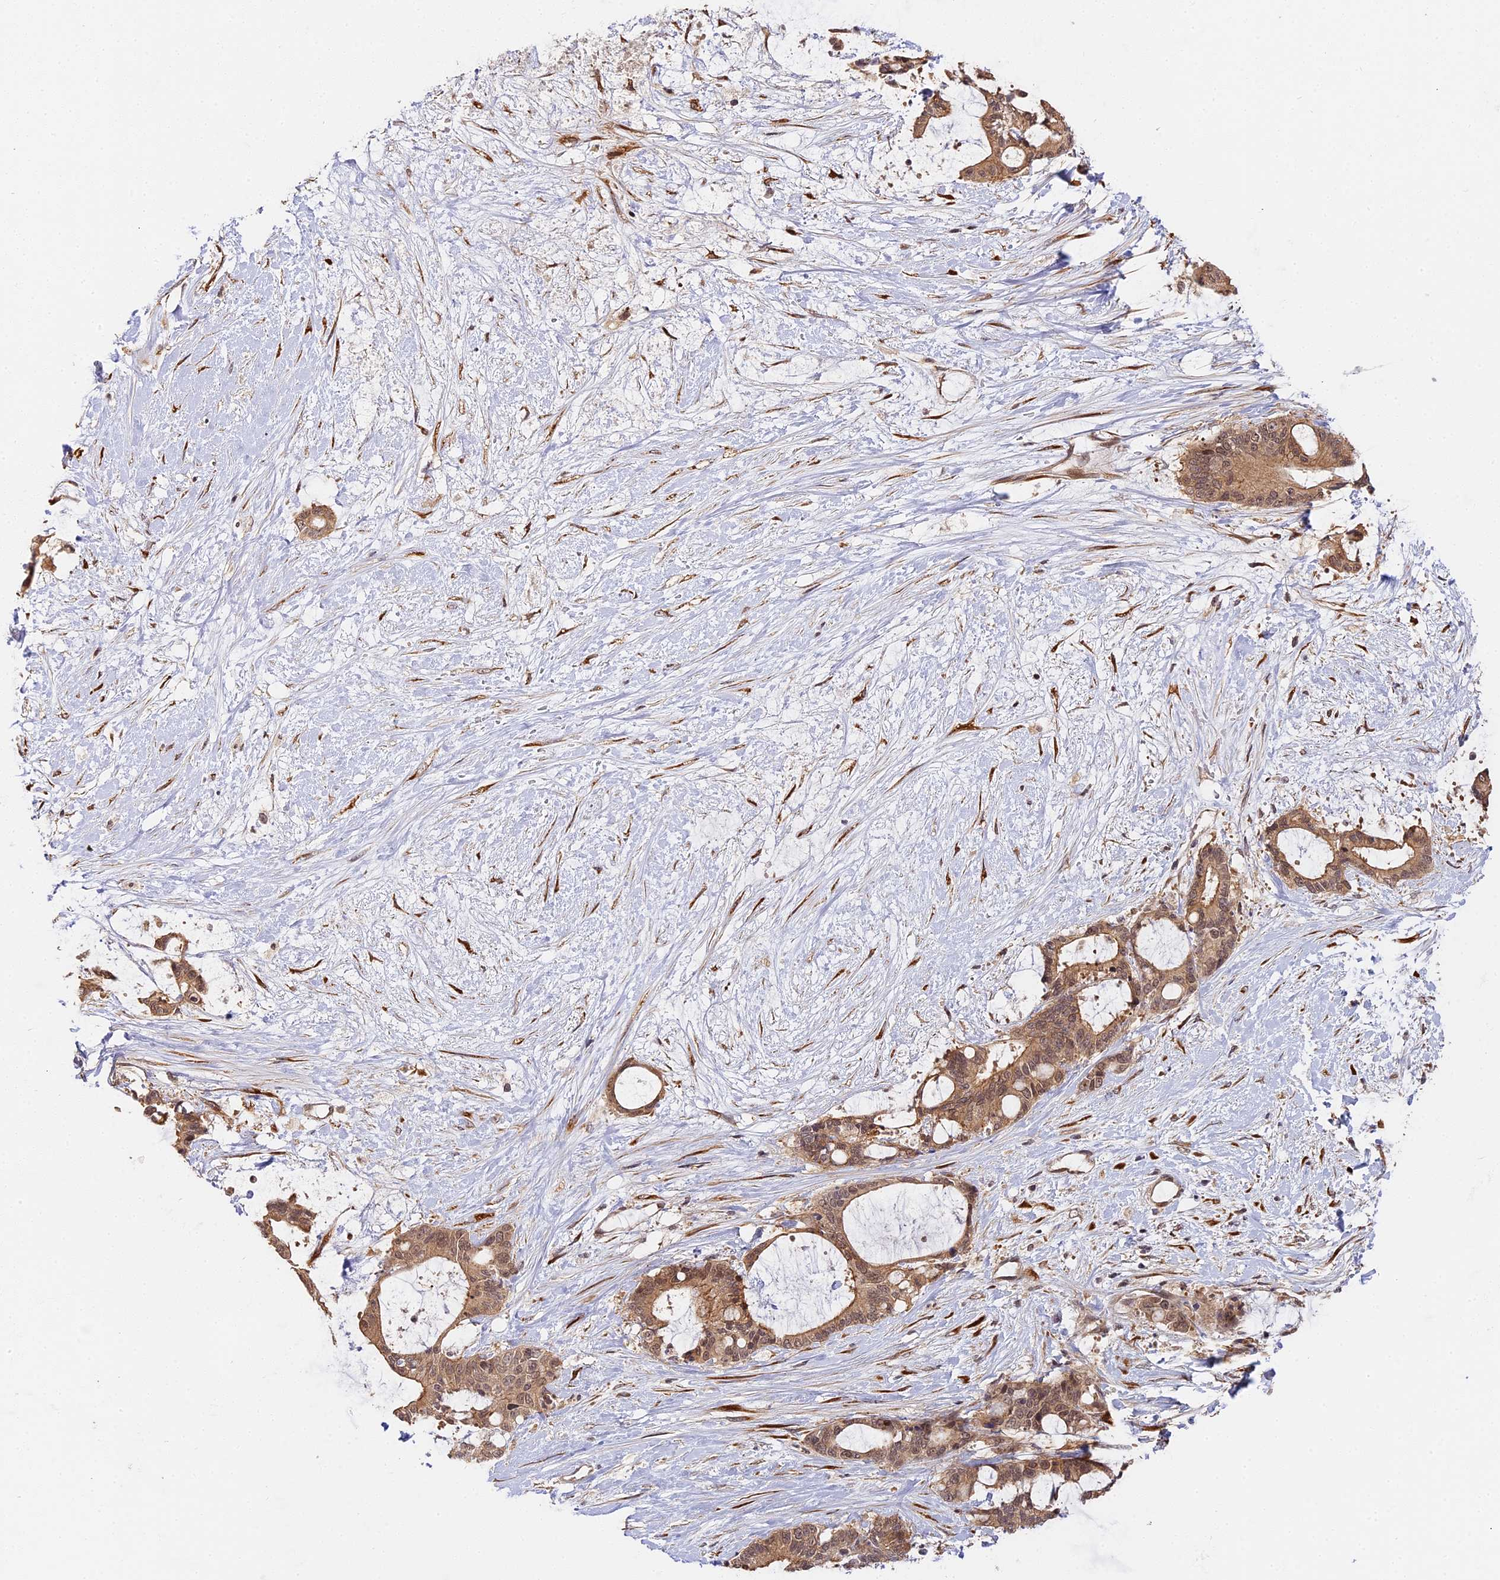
{"staining": {"intensity": "moderate", "quantity": ">75%", "location": "cytoplasmic/membranous"}, "tissue": "liver cancer", "cell_type": "Tumor cells", "image_type": "cancer", "snomed": [{"axis": "morphology", "description": "Normal tissue, NOS"}, {"axis": "morphology", "description": "Cholangiocarcinoma"}, {"axis": "topography", "description": "Liver"}, {"axis": "topography", "description": "Peripheral nerve tissue"}], "caption": "Immunohistochemistry (IHC) (DAB (3,3'-diaminobenzidine)) staining of human liver cancer shows moderate cytoplasmic/membranous protein staining in about >75% of tumor cells.", "gene": "IMPACT", "patient": {"sex": "female", "age": 73}}